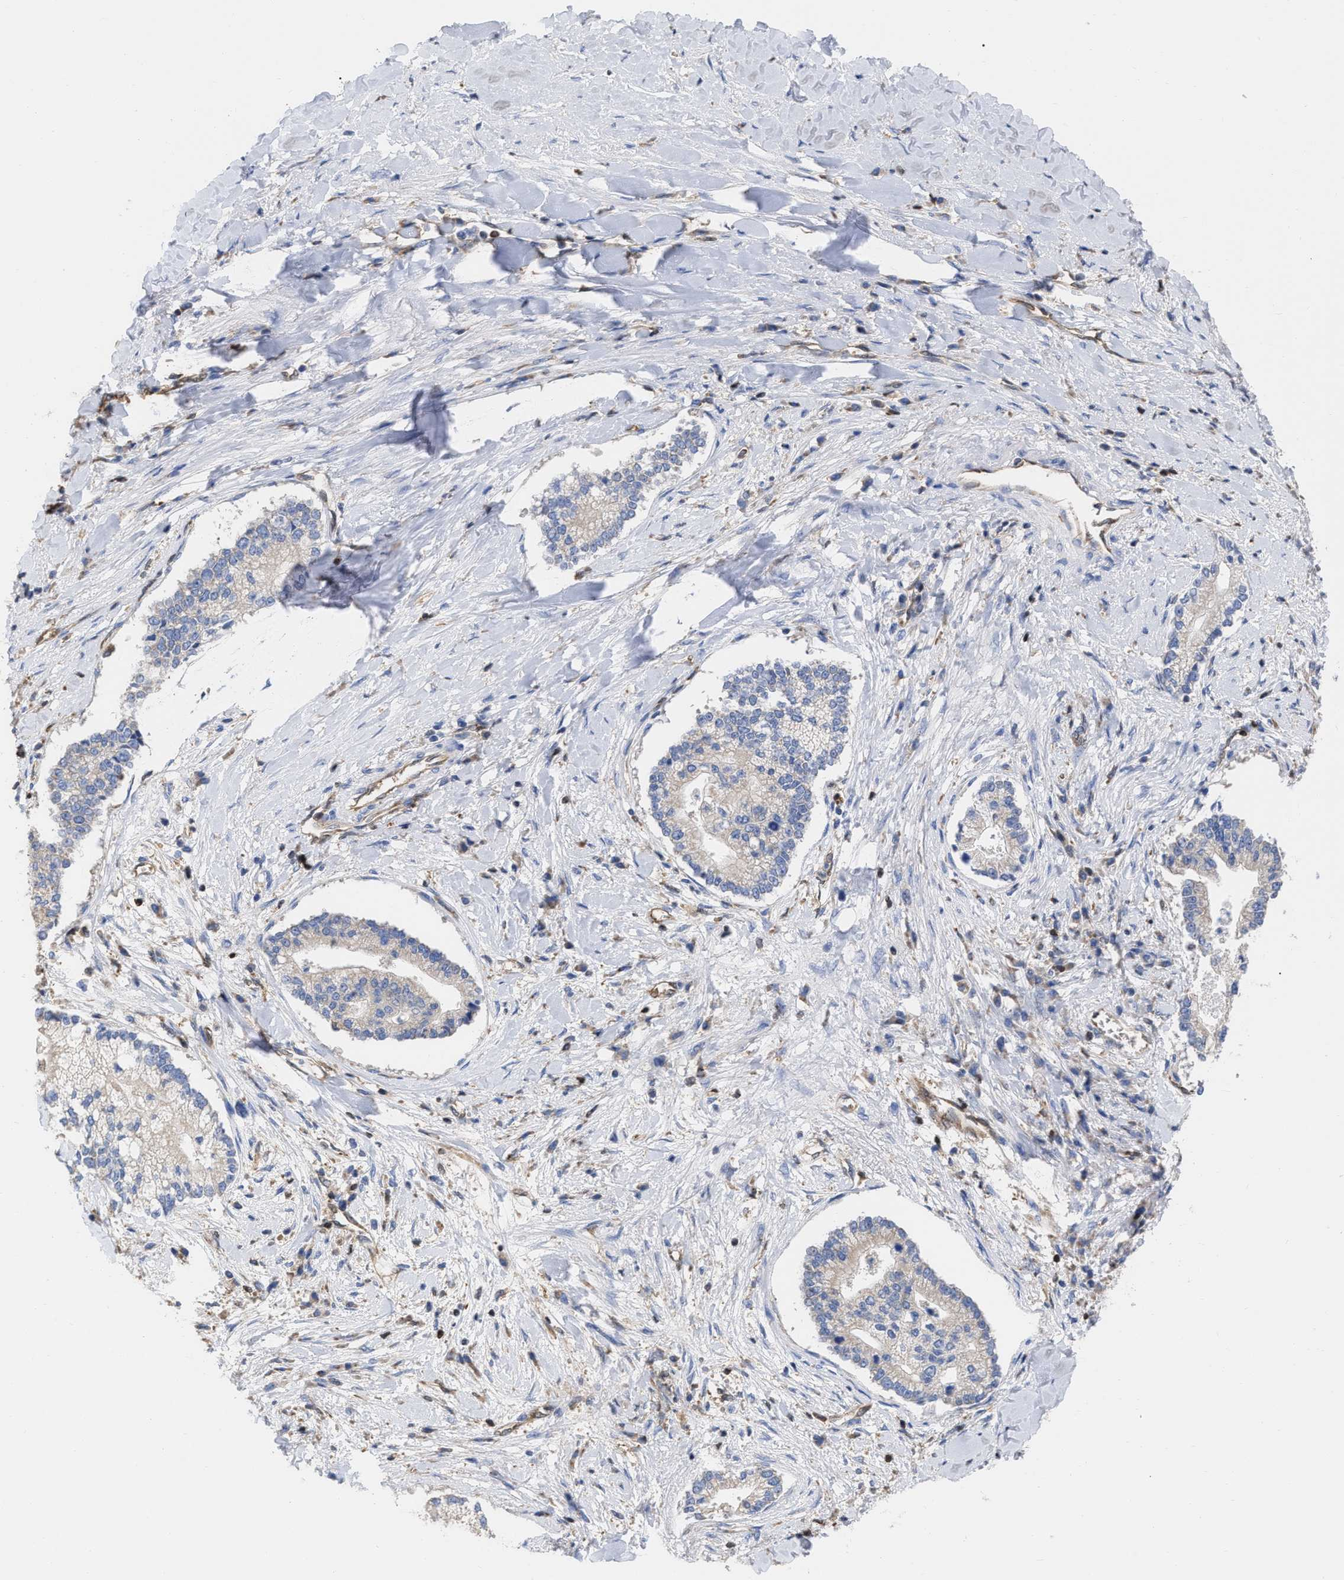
{"staining": {"intensity": "negative", "quantity": "none", "location": "none"}, "tissue": "liver cancer", "cell_type": "Tumor cells", "image_type": "cancer", "snomed": [{"axis": "morphology", "description": "Cholangiocarcinoma"}, {"axis": "topography", "description": "Liver"}], "caption": "The immunohistochemistry (IHC) micrograph has no significant expression in tumor cells of liver cancer (cholangiocarcinoma) tissue.", "gene": "GIMAP4", "patient": {"sex": "male", "age": 50}}